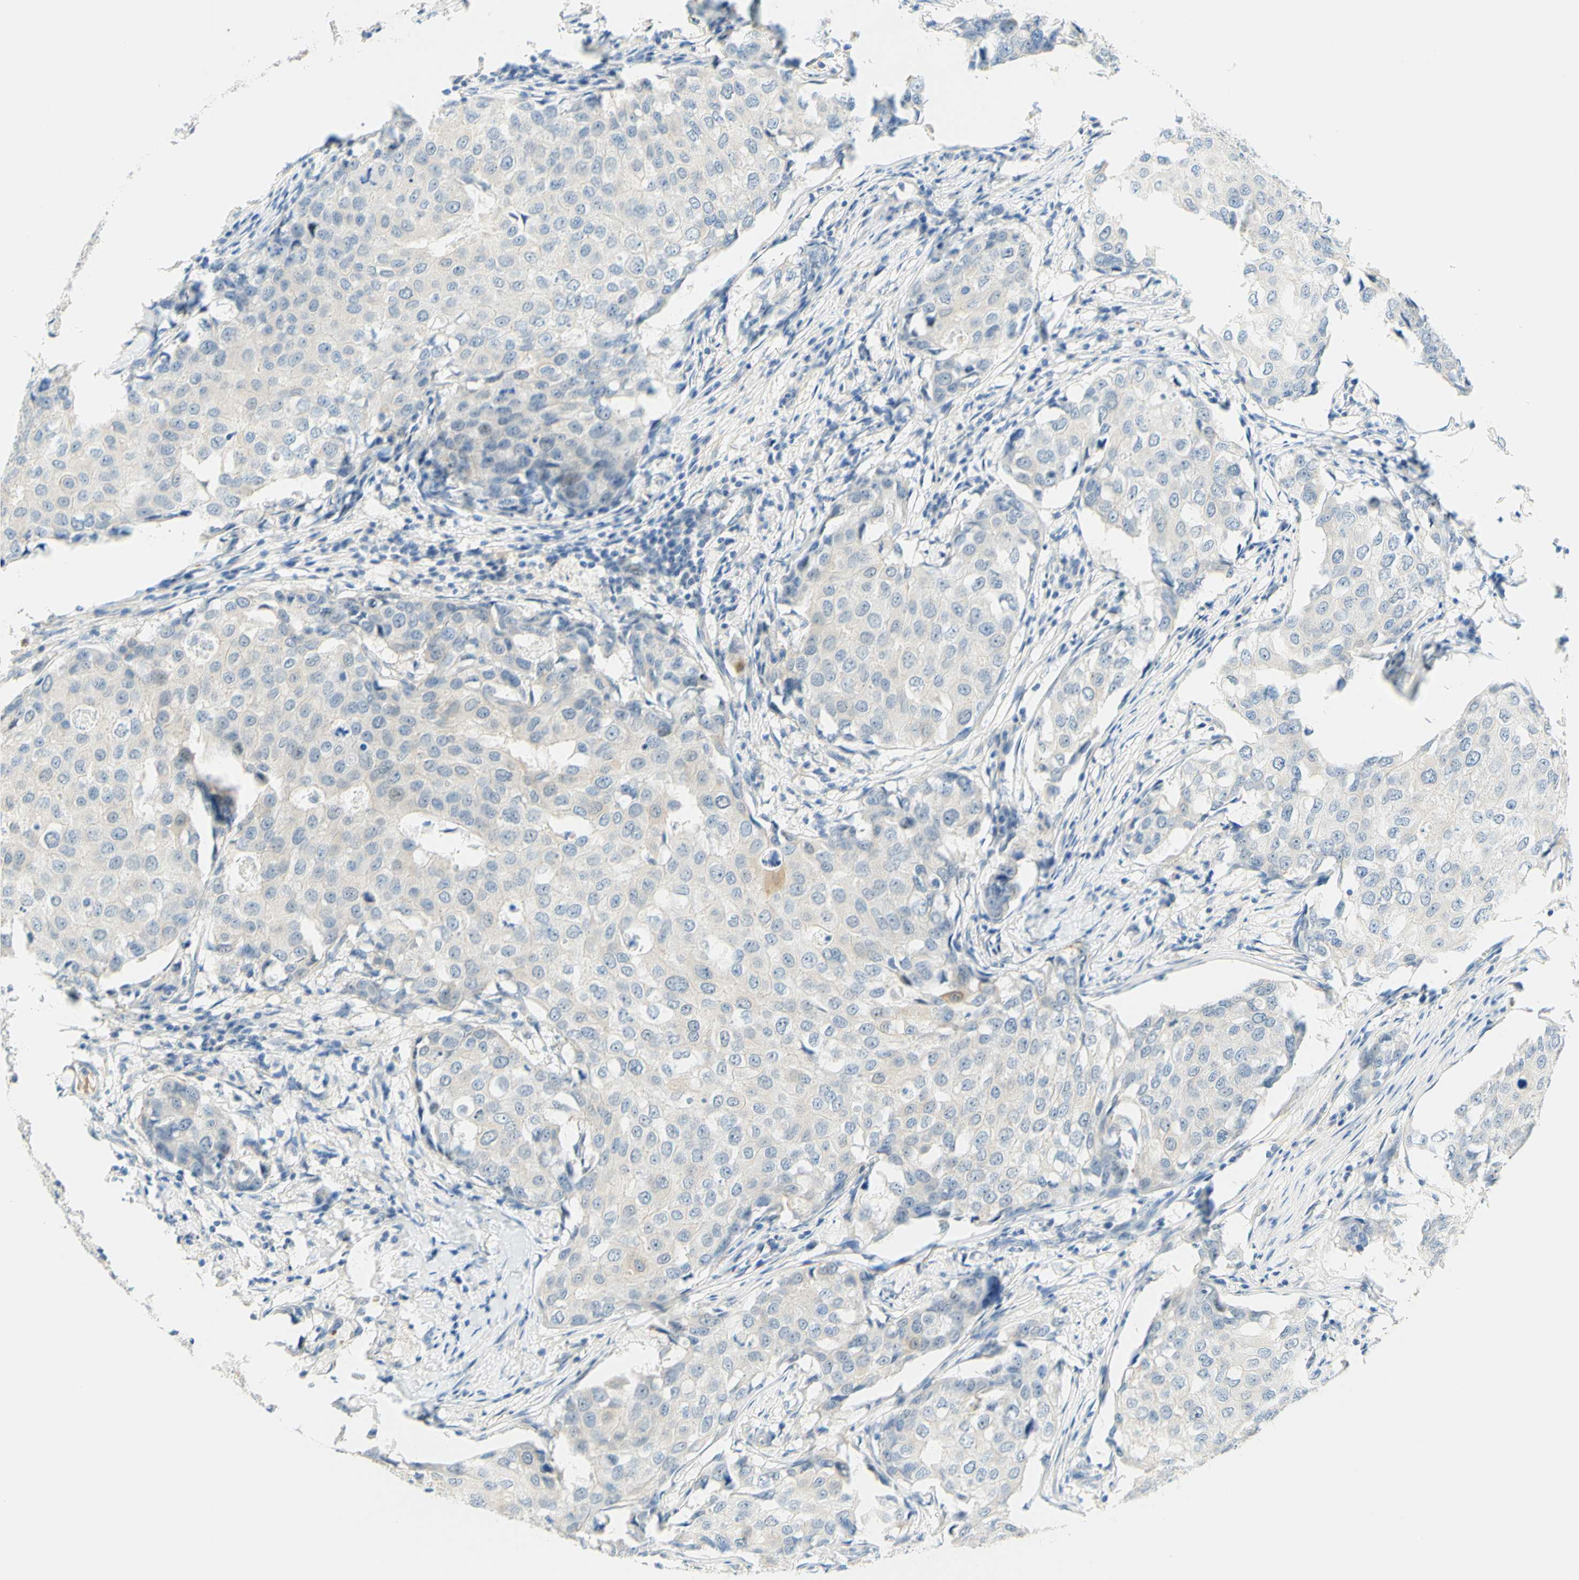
{"staining": {"intensity": "negative", "quantity": "none", "location": "none"}, "tissue": "breast cancer", "cell_type": "Tumor cells", "image_type": "cancer", "snomed": [{"axis": "morphology", "description": "Duct carcinoma"}, {"axis": "topography", "description": "Breast"}], "caption": "Immunohistochemistry (IHC) of breast invasive ductal carcinoma displays no staining in tumor cells.", "gene": "ENTREP2", "patient": {"sex": "female", "age": 27}}